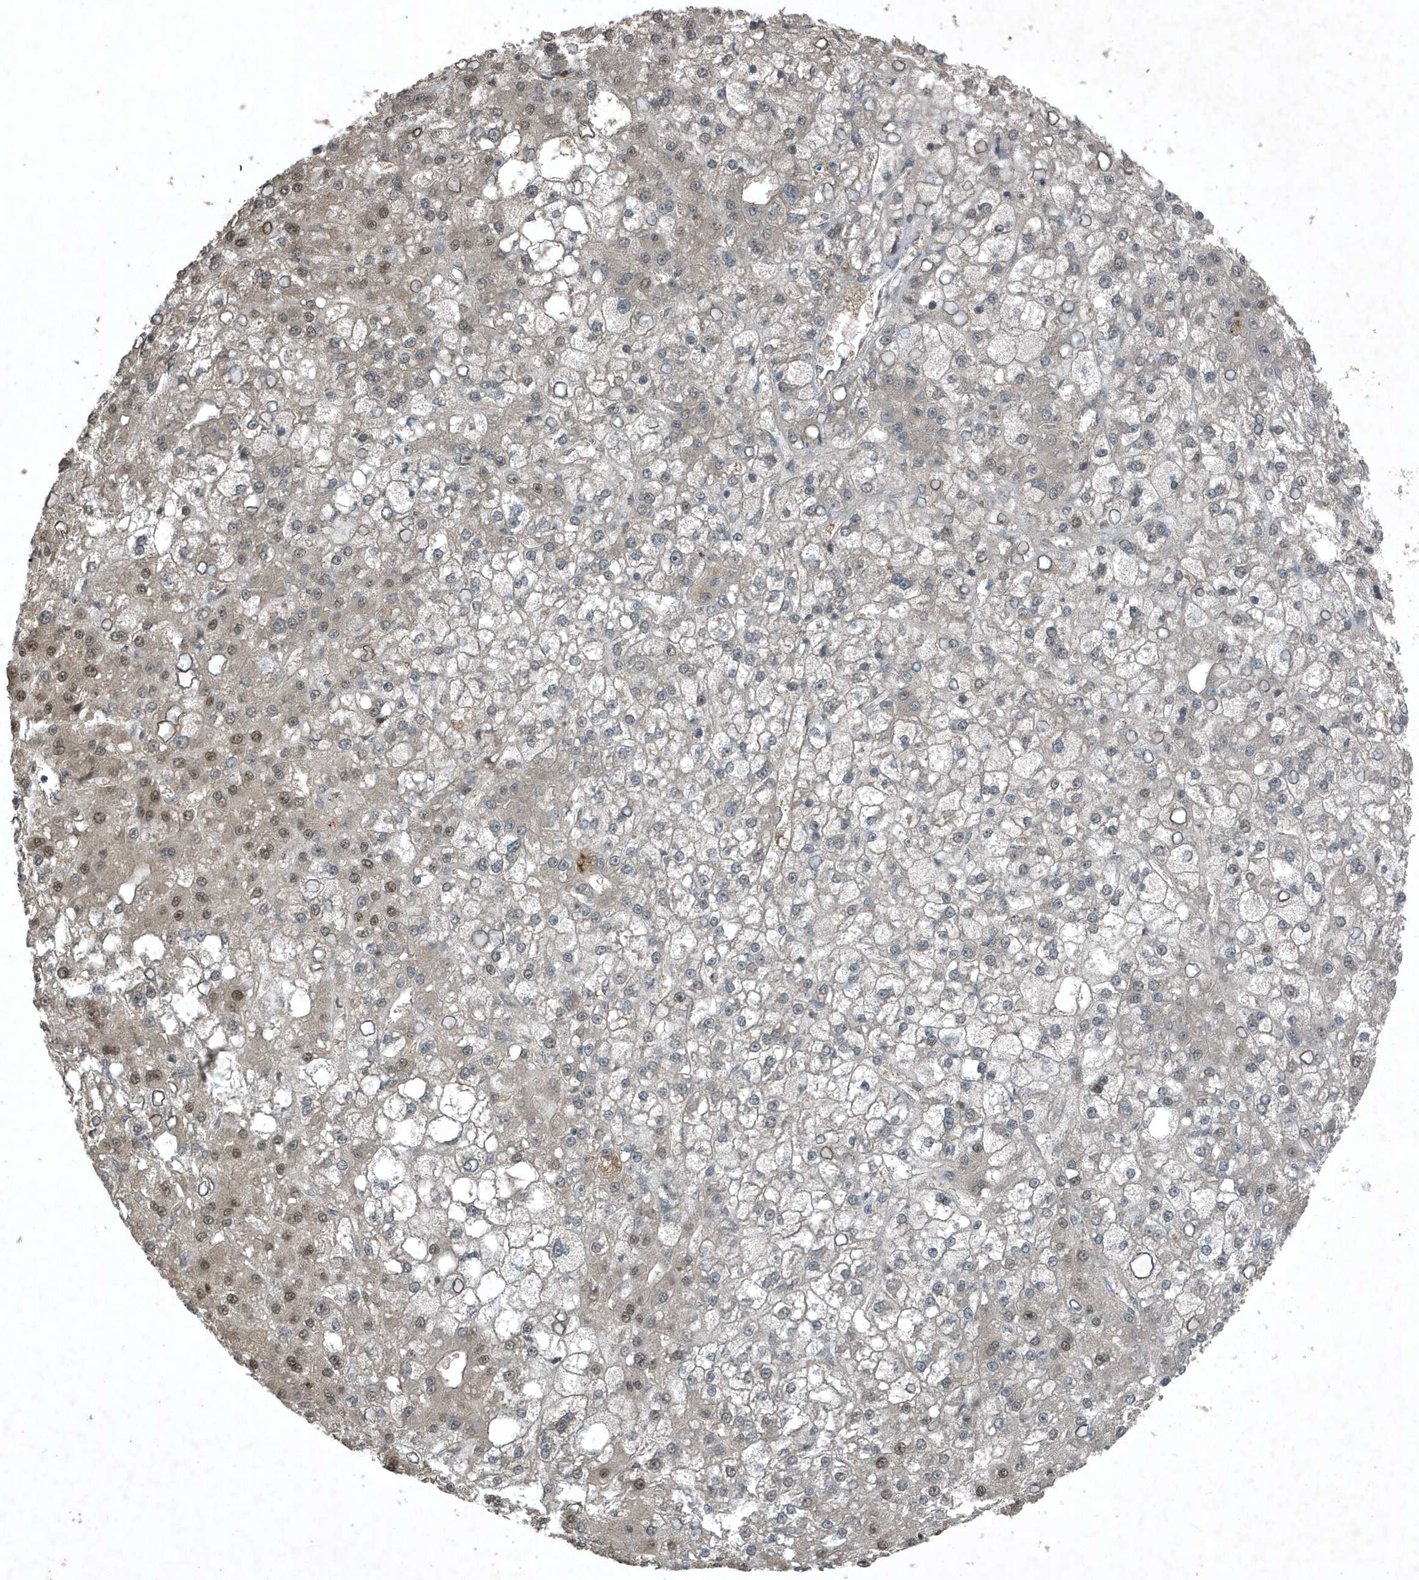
{"staining": {"intensity": "moderate", "quantity": "<25%", "location": "nuclear"}, "tissue": "liver cancer", "cell_type": "Tumor cells", "image_type": "cancer", "snomed": [{"axis": "morphology", "description": "Carcinoma, Hepatocellular, NOS"}, {"axis": "topography", "description": "Liver"}], "caption": "This image reveals immunohistochemistry (IHC) staining of hepatocellular carcinoma (liver), with low moderate nuclear positivity in approximately <25% of tumor cells.", "gene": "HSPA1A", "patient": {"sex": "male", "age": 67}}